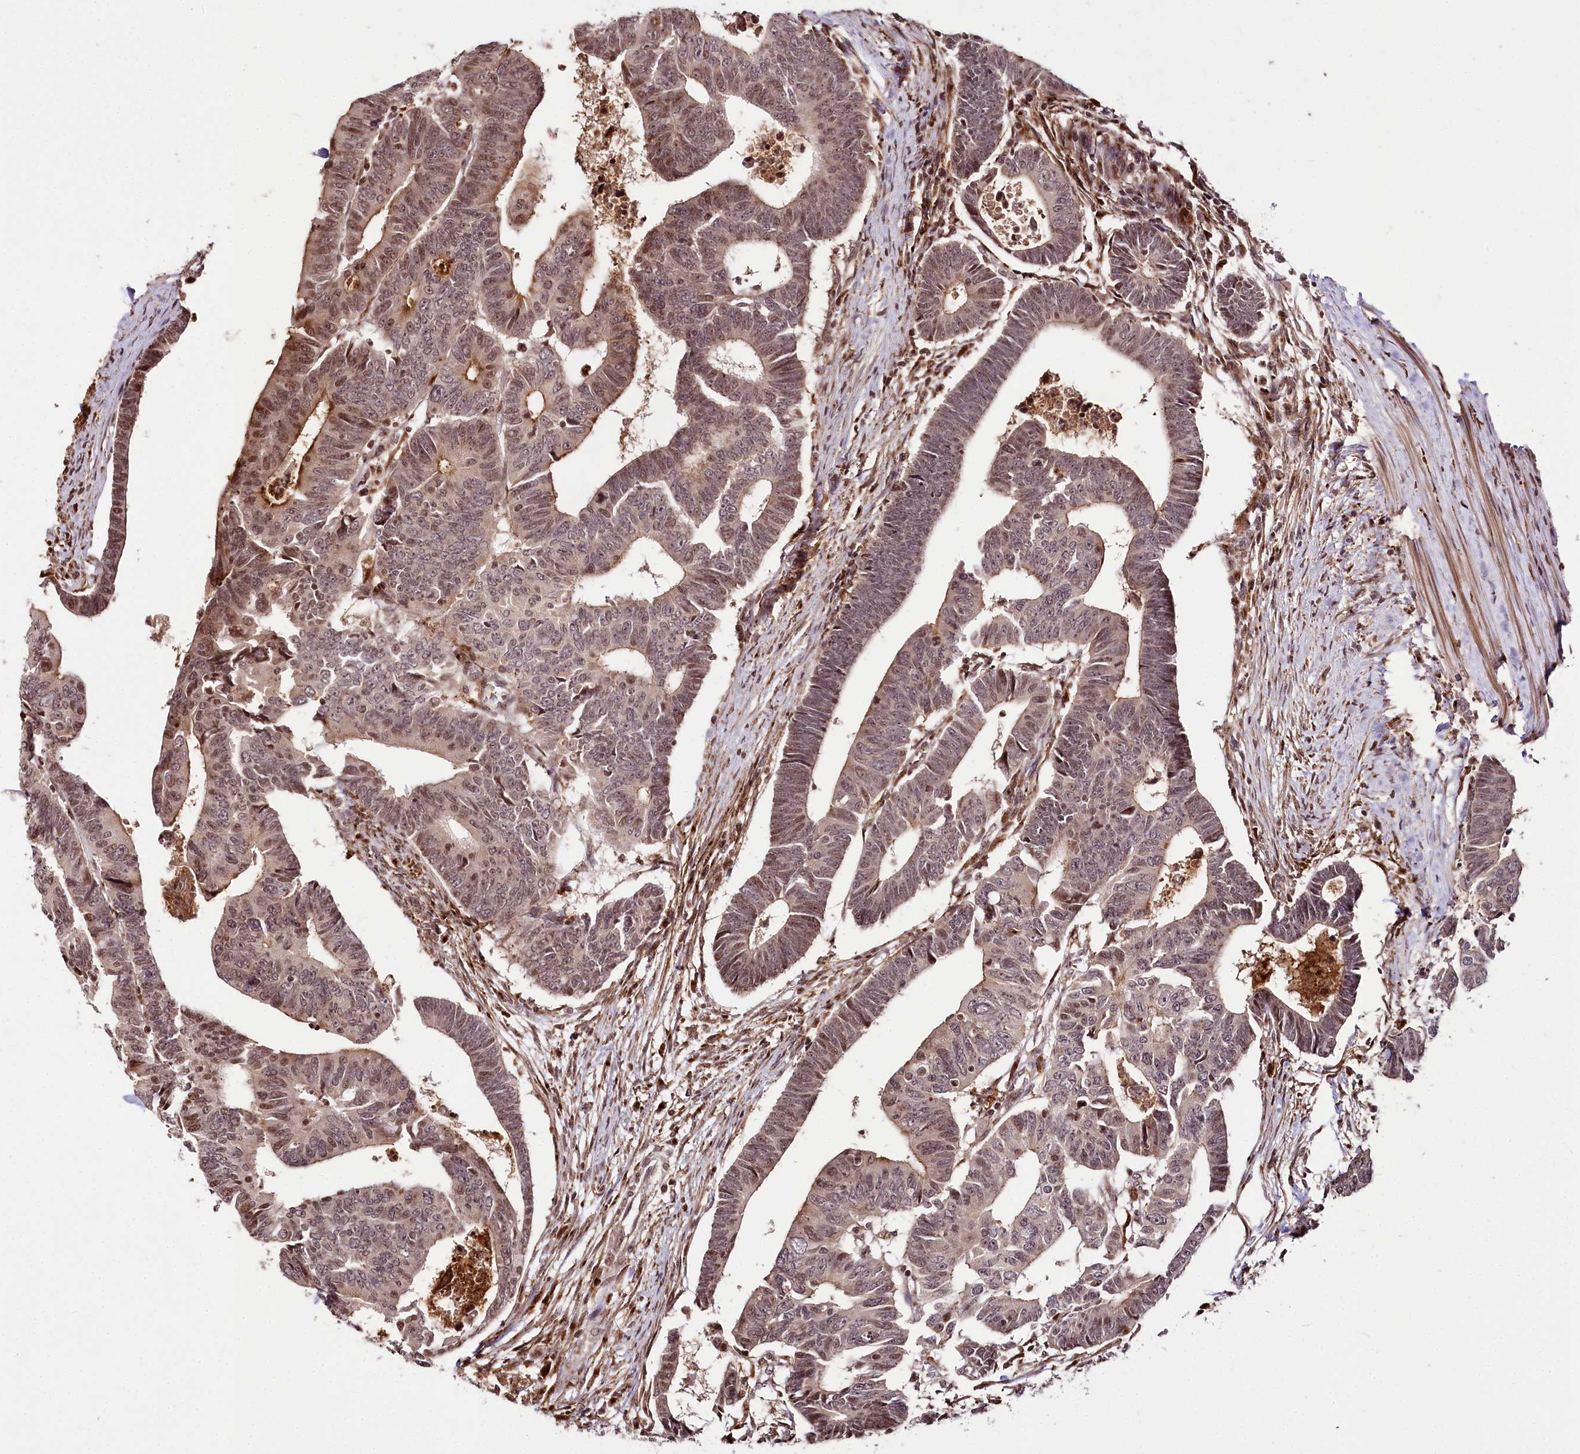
{"staining": {"intensity": "weak", "quantity": "25%-75%", "location": "cytoplasmic/membranous,nuclear"}, "tissue": "colorectal cancer", "cell_type": "Tumor cells", "image_type": "cancer", "snomed": [{"axis": "morphology", "description": "Adenocarcinoma, NOS"}, {"axis": "topography", "description": "Rectum"}], "caption": "Immunohistochemistry photomicrograph of human colorectal adenocarcinoma stained for a protein (brown), which exhibits low levels of weak cytoplasmic/membranous and nuclear positivity in approximately 25%-75% of tumor cells.", "gene": "HOXC8", "patient": {"sex": "female", "age": 65}}